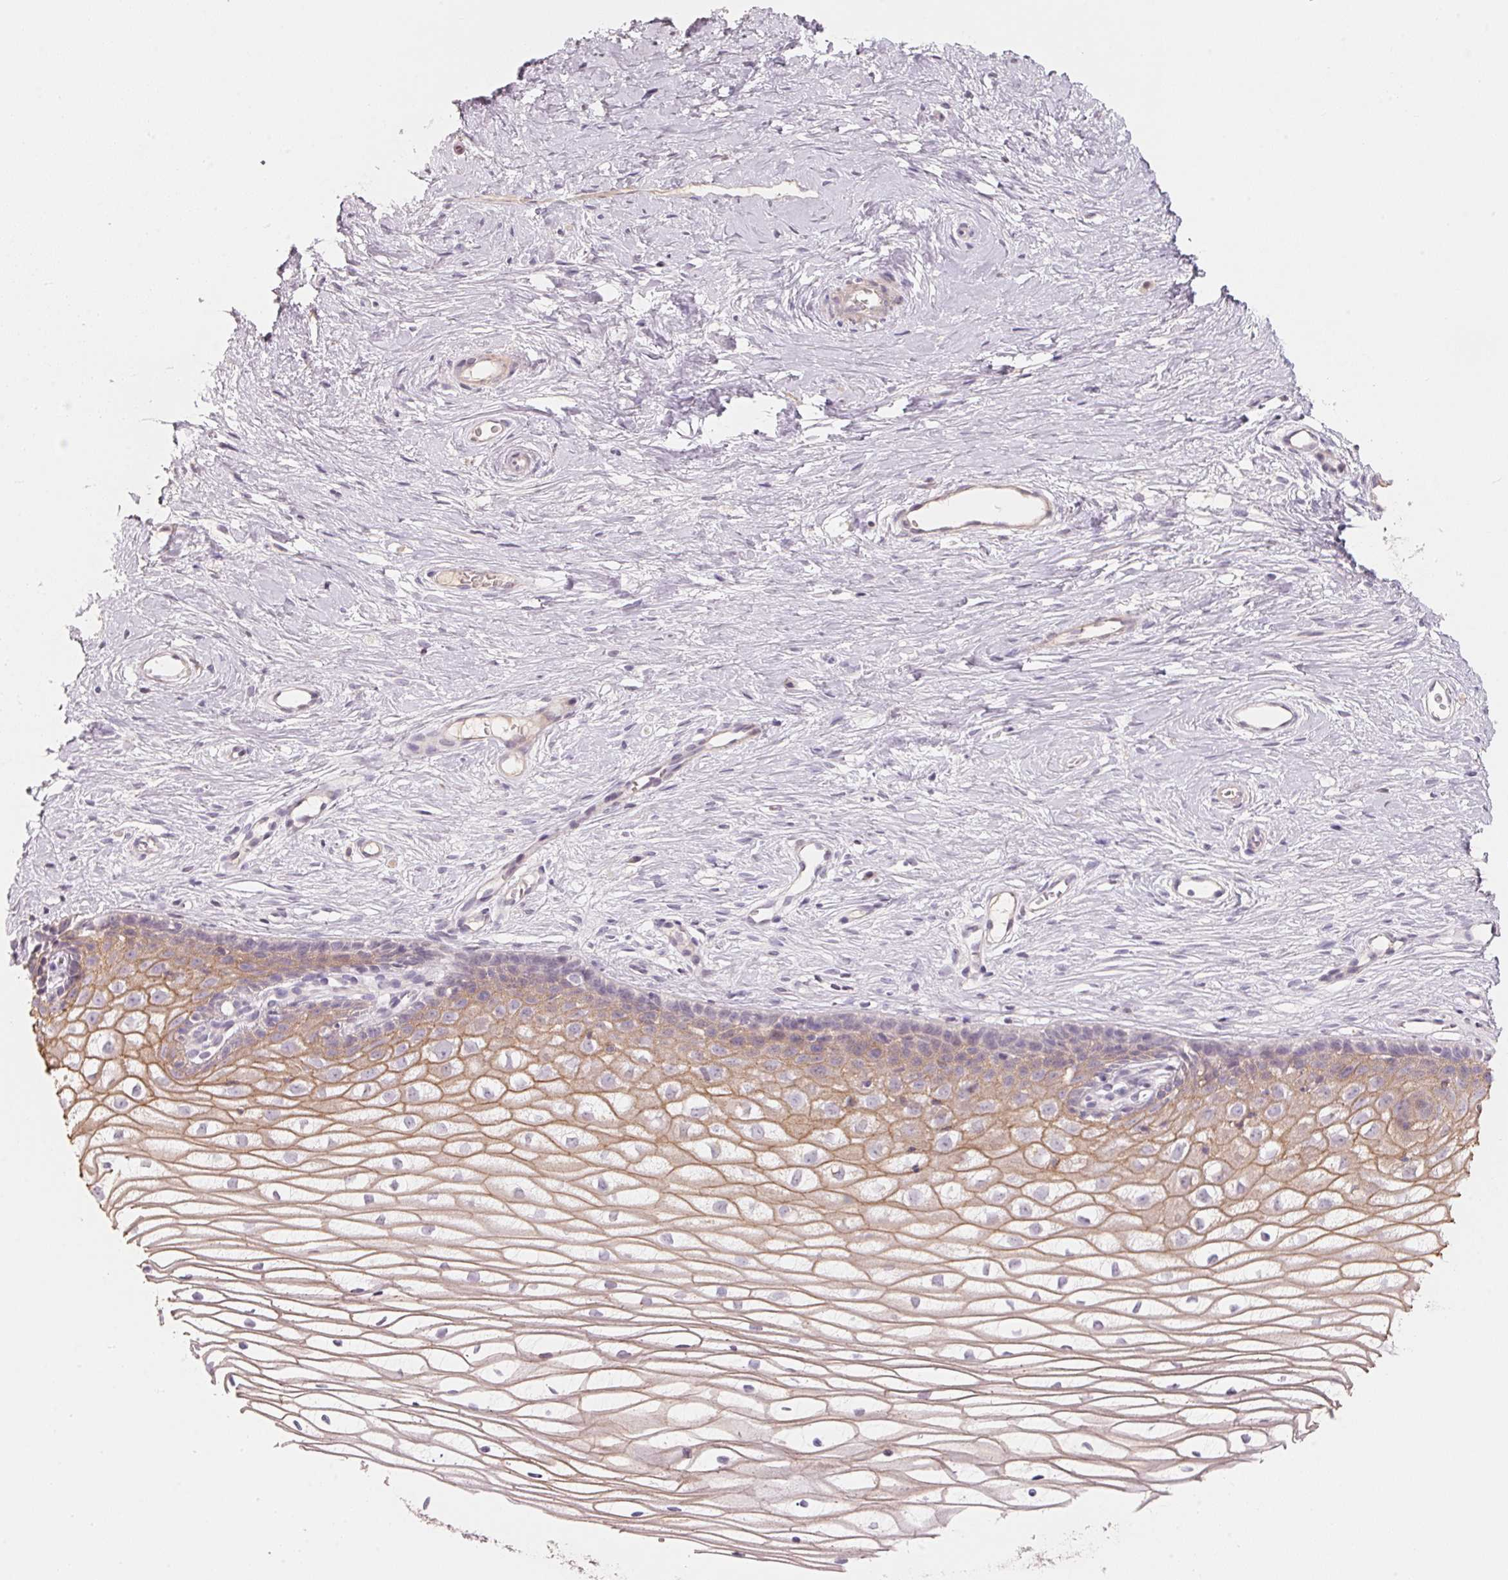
{"staining": {"intensity": "negative", "quantity": "none", "location": "none"}, "tissue": "cervix", "cell_type": "Glandular cells", "image_type": "normal", "snomed": [{"axis": "morphology", "description": "Normal tissue, NOS"}, {"axis": "topography", "description": "Cervix"}], "caption": "DAB (3,3'-diaminobenzidine) immunohistochemical staining of benign human cervix demonstrates no significant positivity in glandular cells. The staining was performed using DAB (3,3'-diaminobenzidine) to visualize the protein expression in brown, while the nuclei were stained in blue with hematoxylin (Magnification: 20x).", "gene": "TP53AIP1", "patient": {"sex": "female", "age": 40}}